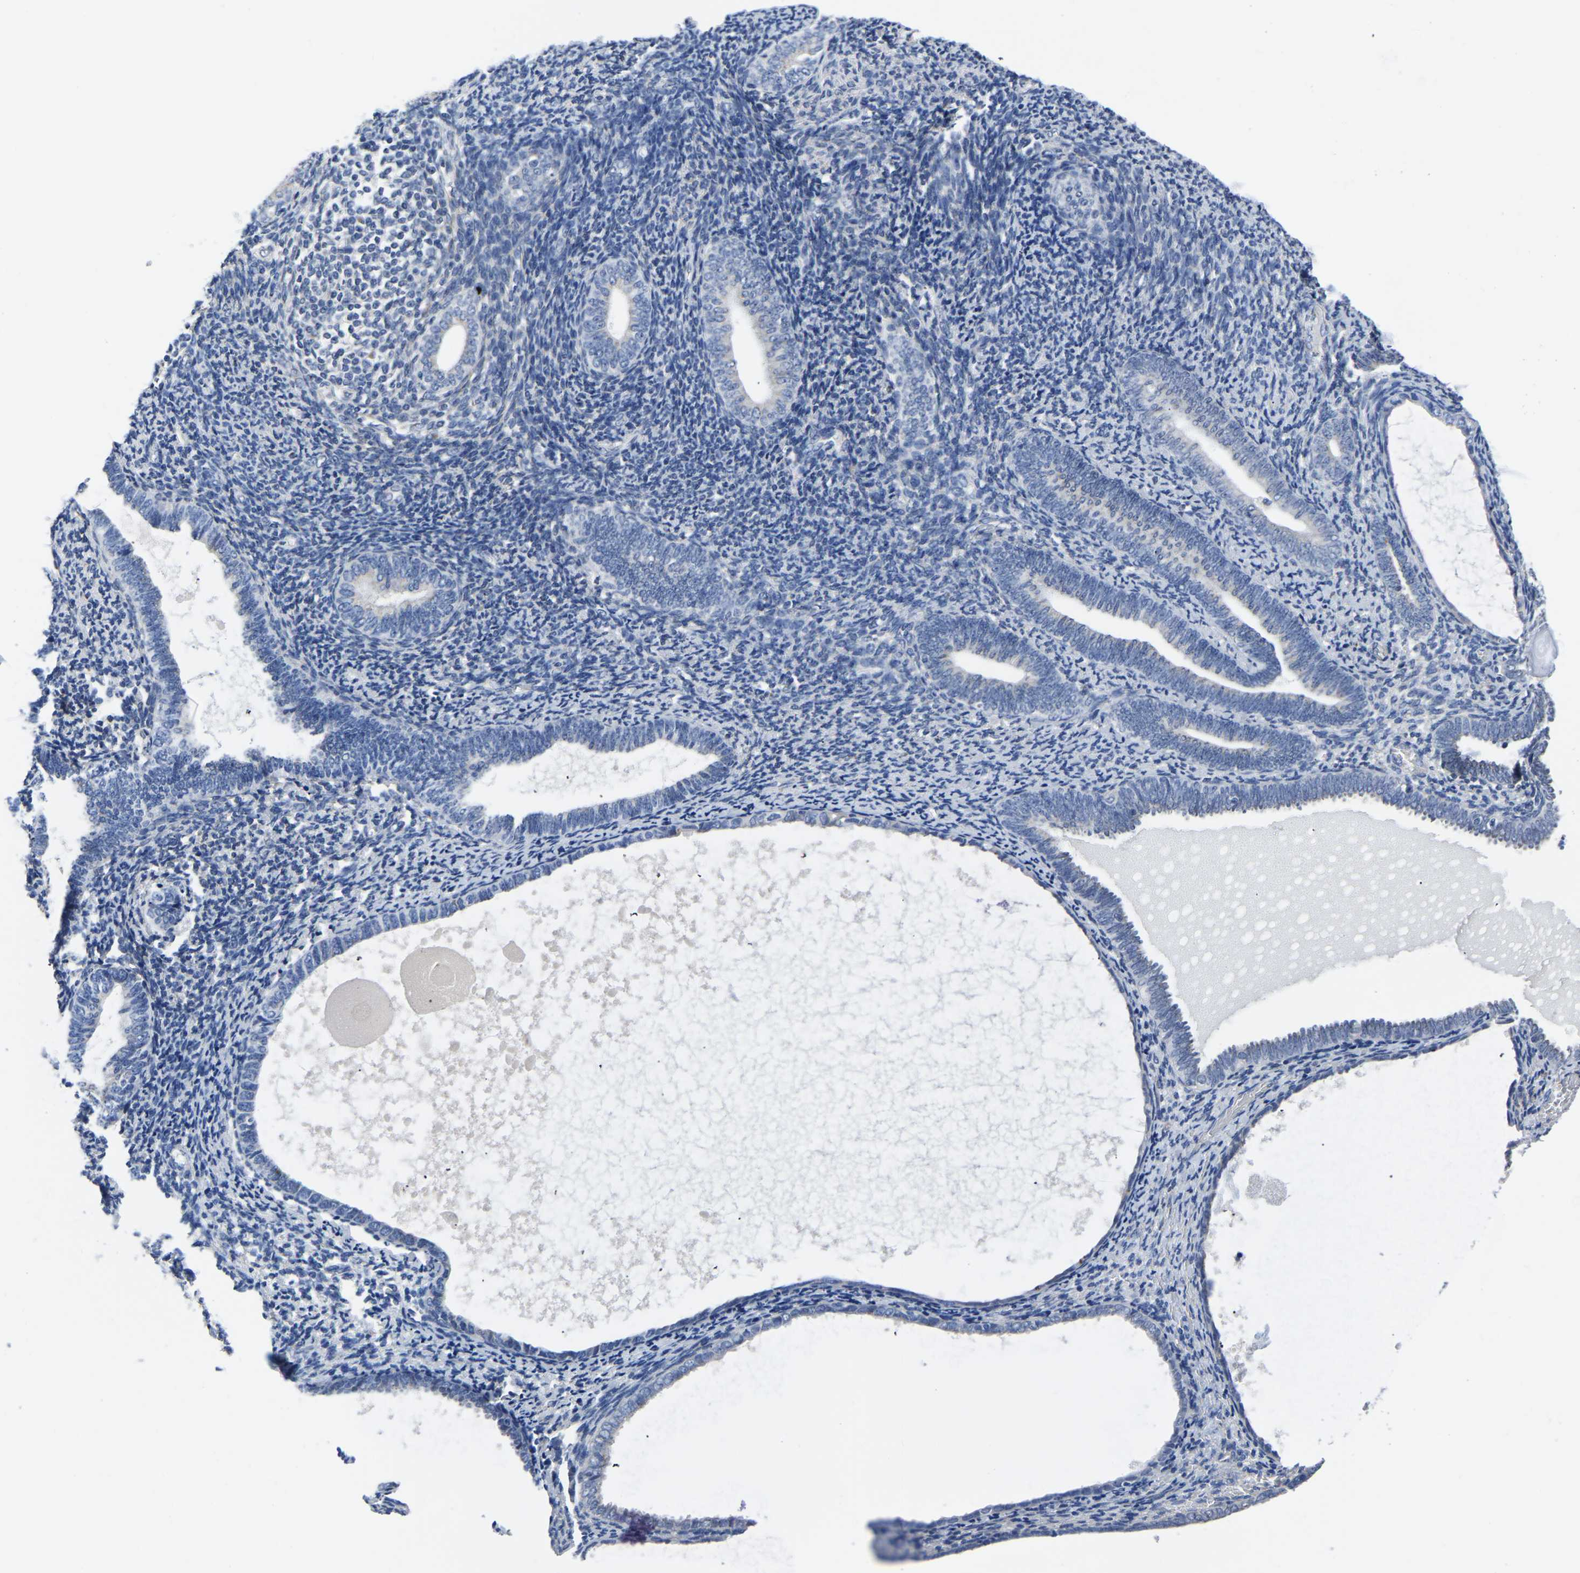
{"staining": {"intensity": "negative", "quantity": "none", "location": "none"}, "tissue": "endometrium", "cell_type": "Cells in endometrial stroma", "image_type": "normal", "snomed": [{"axis": "morphology", "description": "Normal tissue, NOS"}, {"axis": "topography", "description": "Endometrium"}], "caption": "This is an immunohistochemistry (IHC) image of unremarkable endometrium. There is no staining in cells in endometrial stroma.", "gene": "PDLIM7", "patient": {"sex": "female", "age": 66}}